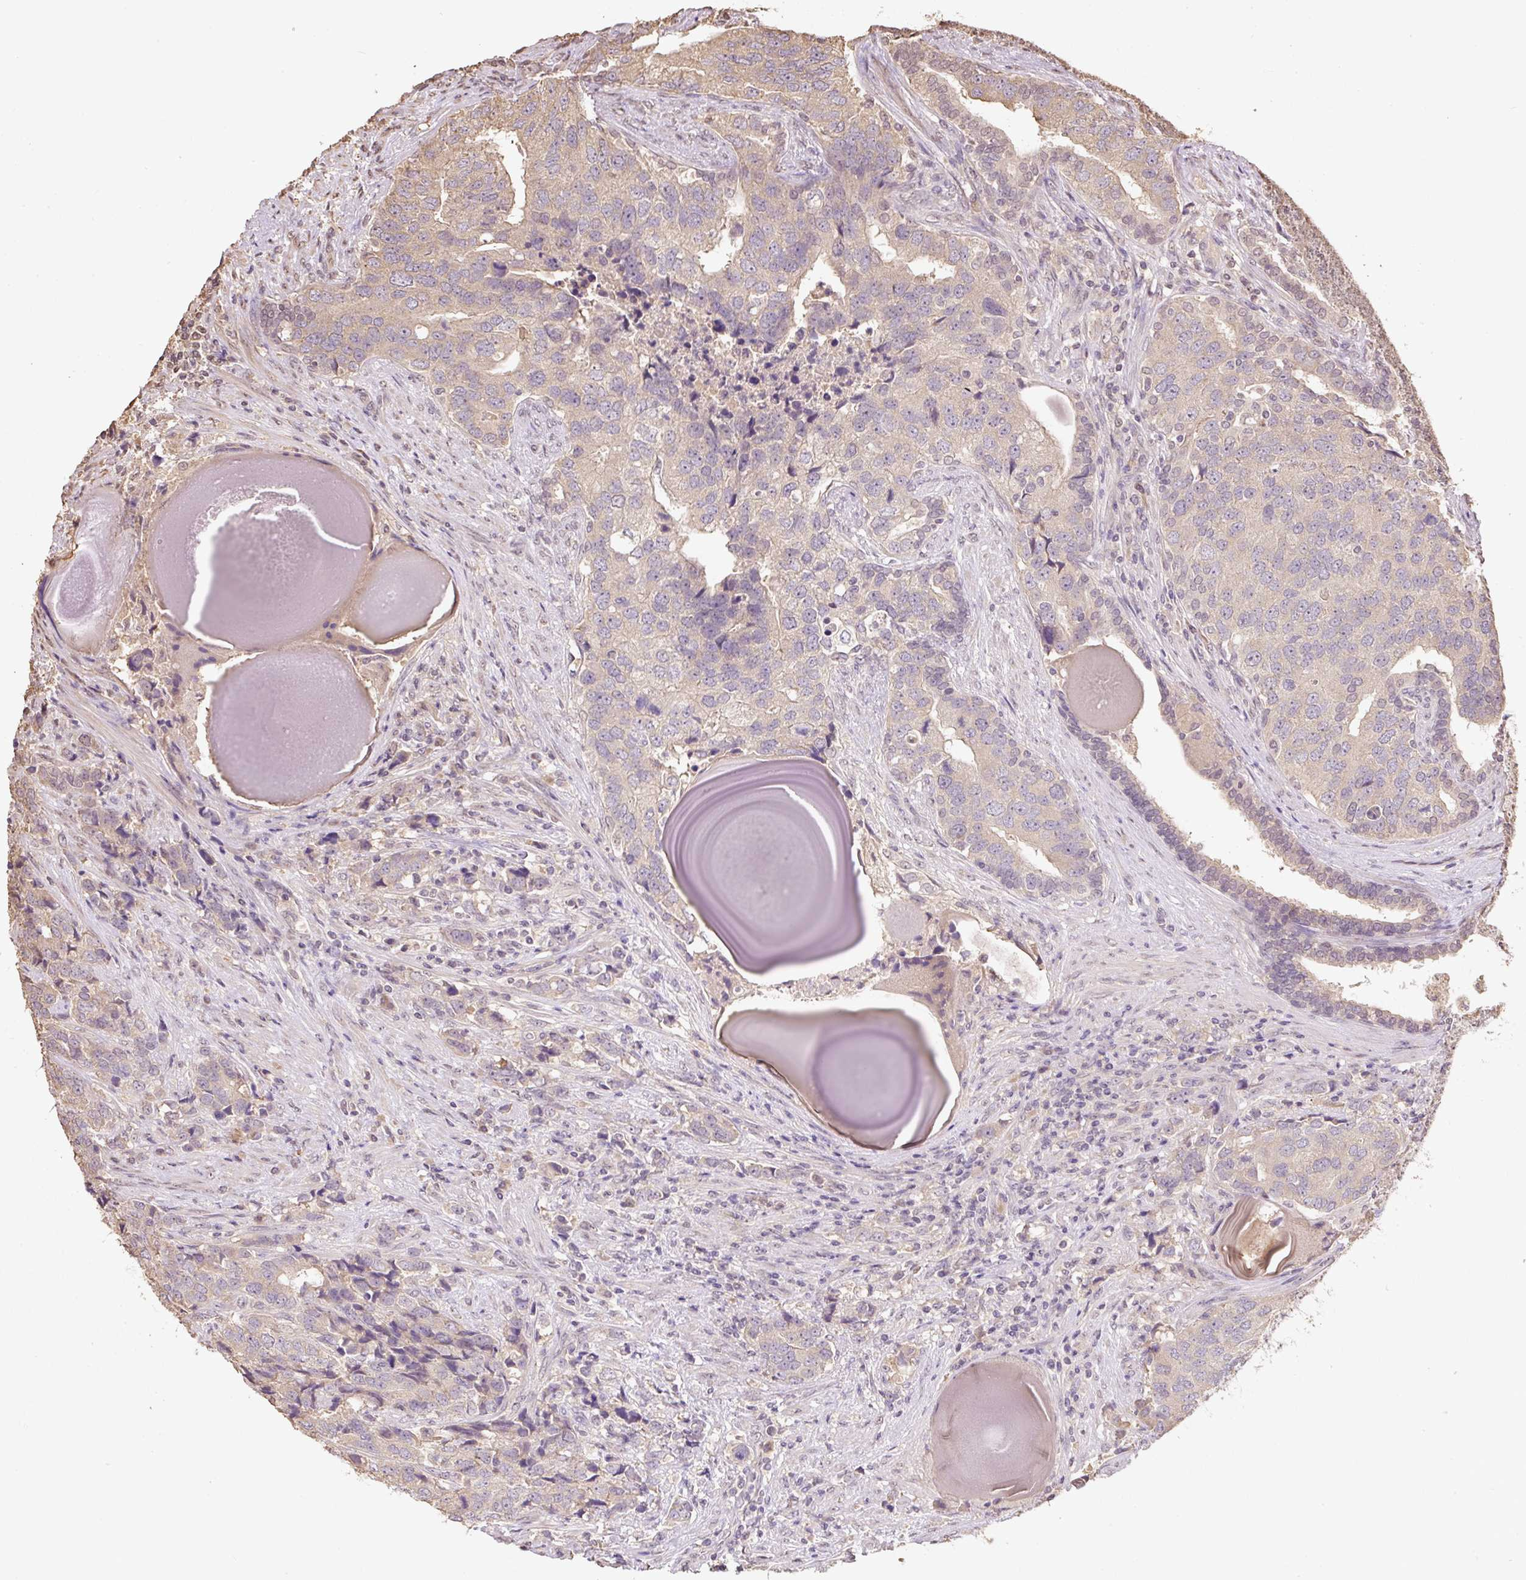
{"staining": {"intensity": "weak", "quantity": "25%-75%", "location": "cytoplasmic/membranous"}, "tissue": "prostate cancer", "cell_type": "Tumor cells", "image_type": "cancer", "snomed": [{"axis": "morphology", "description": "Adenocarcinoma, High grade"}, {"axis": "topography", "description": "Prostate"}], "caption": "The histopathology image reveals staining of prostate high-grade adenocarcinoma, revealing weak cytoplasmic/membranous protein expression (brown color) within tumor cells.", "gene": "TMEM170B", "patient": {"sex": "male", "age": 68}}